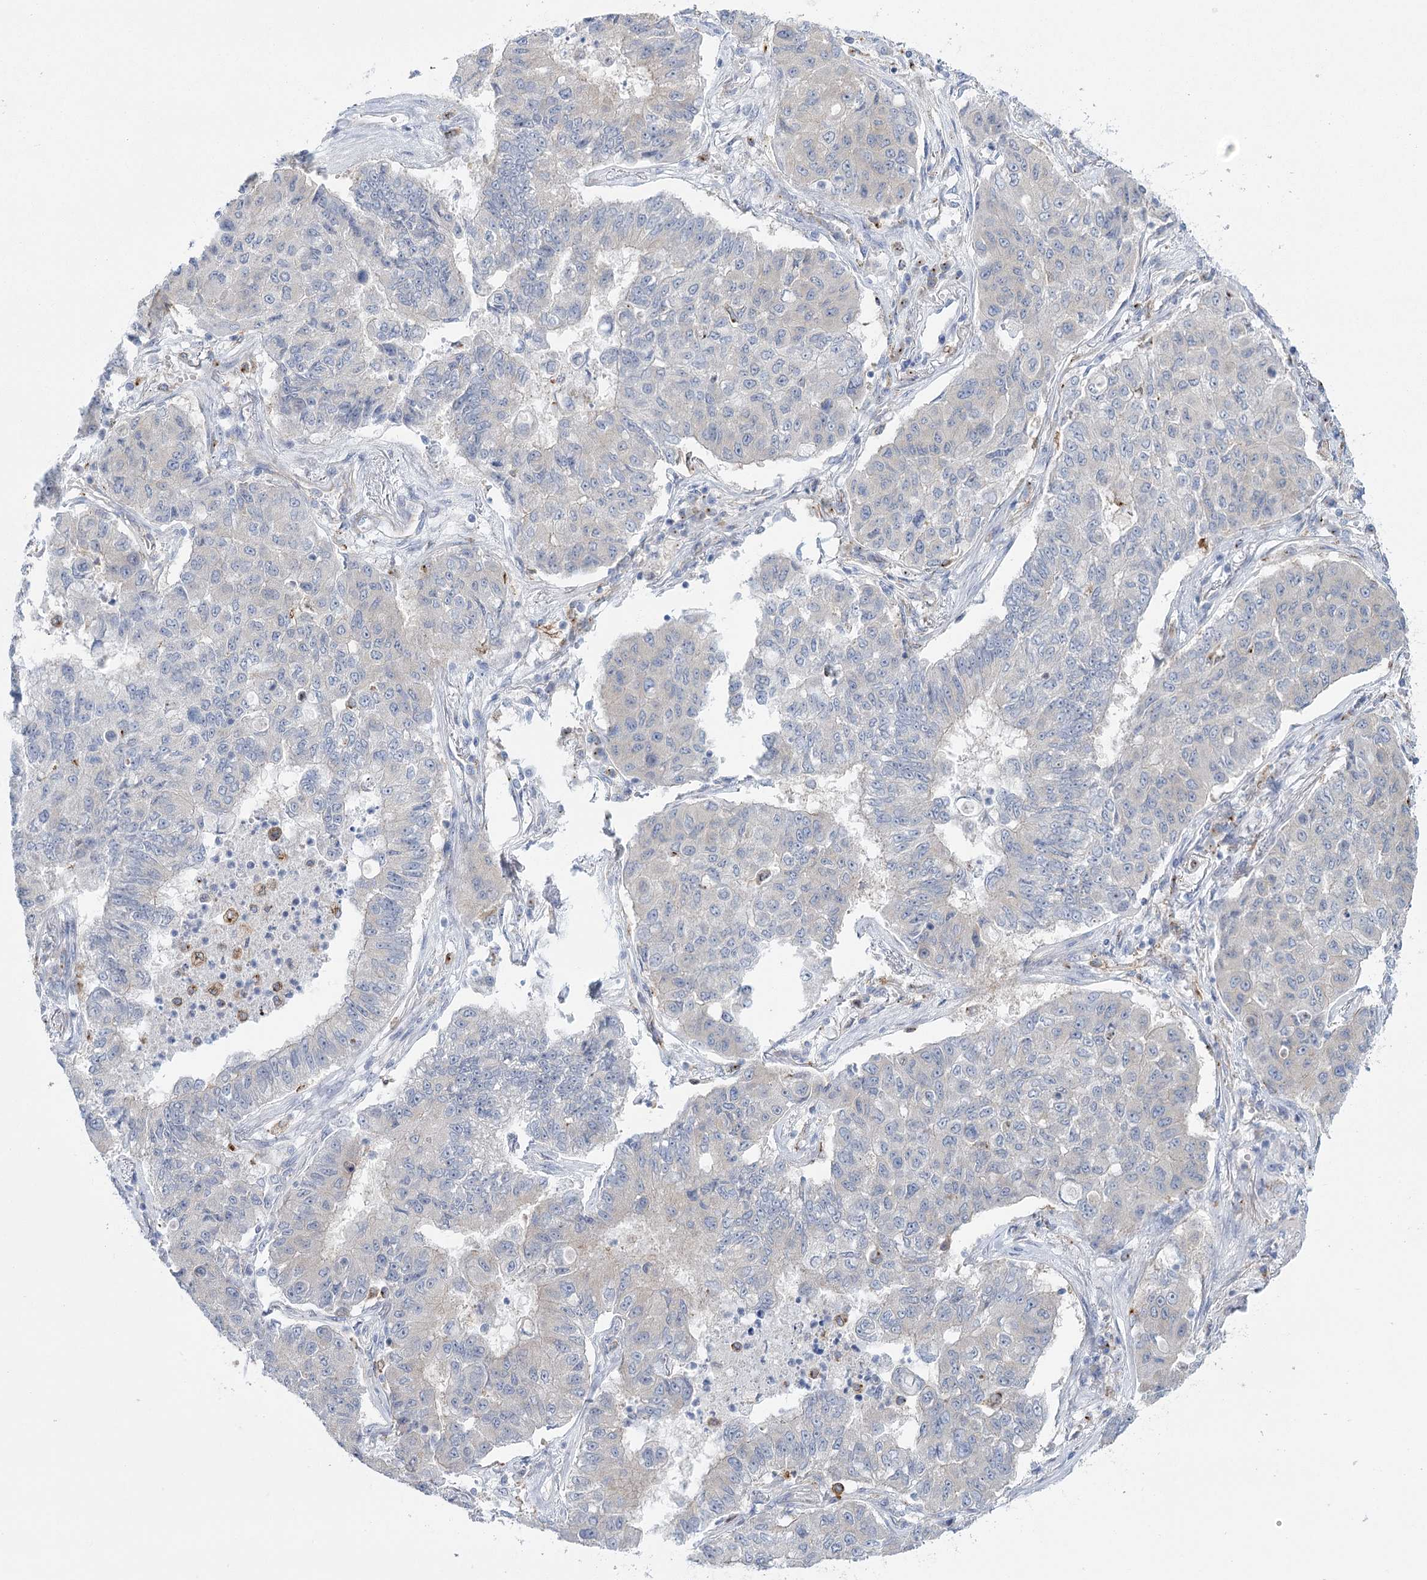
{"staining": {"intensity": "negative", "quantity": "none", "location": "none"}, "tissue": "lung cancer", "cell_type": "Tumor cells", "image_type": "cancer", "snomed": [{"axis": "morphology", "description": "Squamous cell carcinoma, NOS"}, {"axis": "topography", "description": "Lung"}], "caption": "This histopathology image is of squamous cell carcinoma (lung) stained with immunohistochemistry (IHC) to label a protein in brown with the nuclei are counter-stained blue. There is no positivity in tumor cells.", "gene": "CCDC88A", "patient": {"sex": "male", "age": 74}}